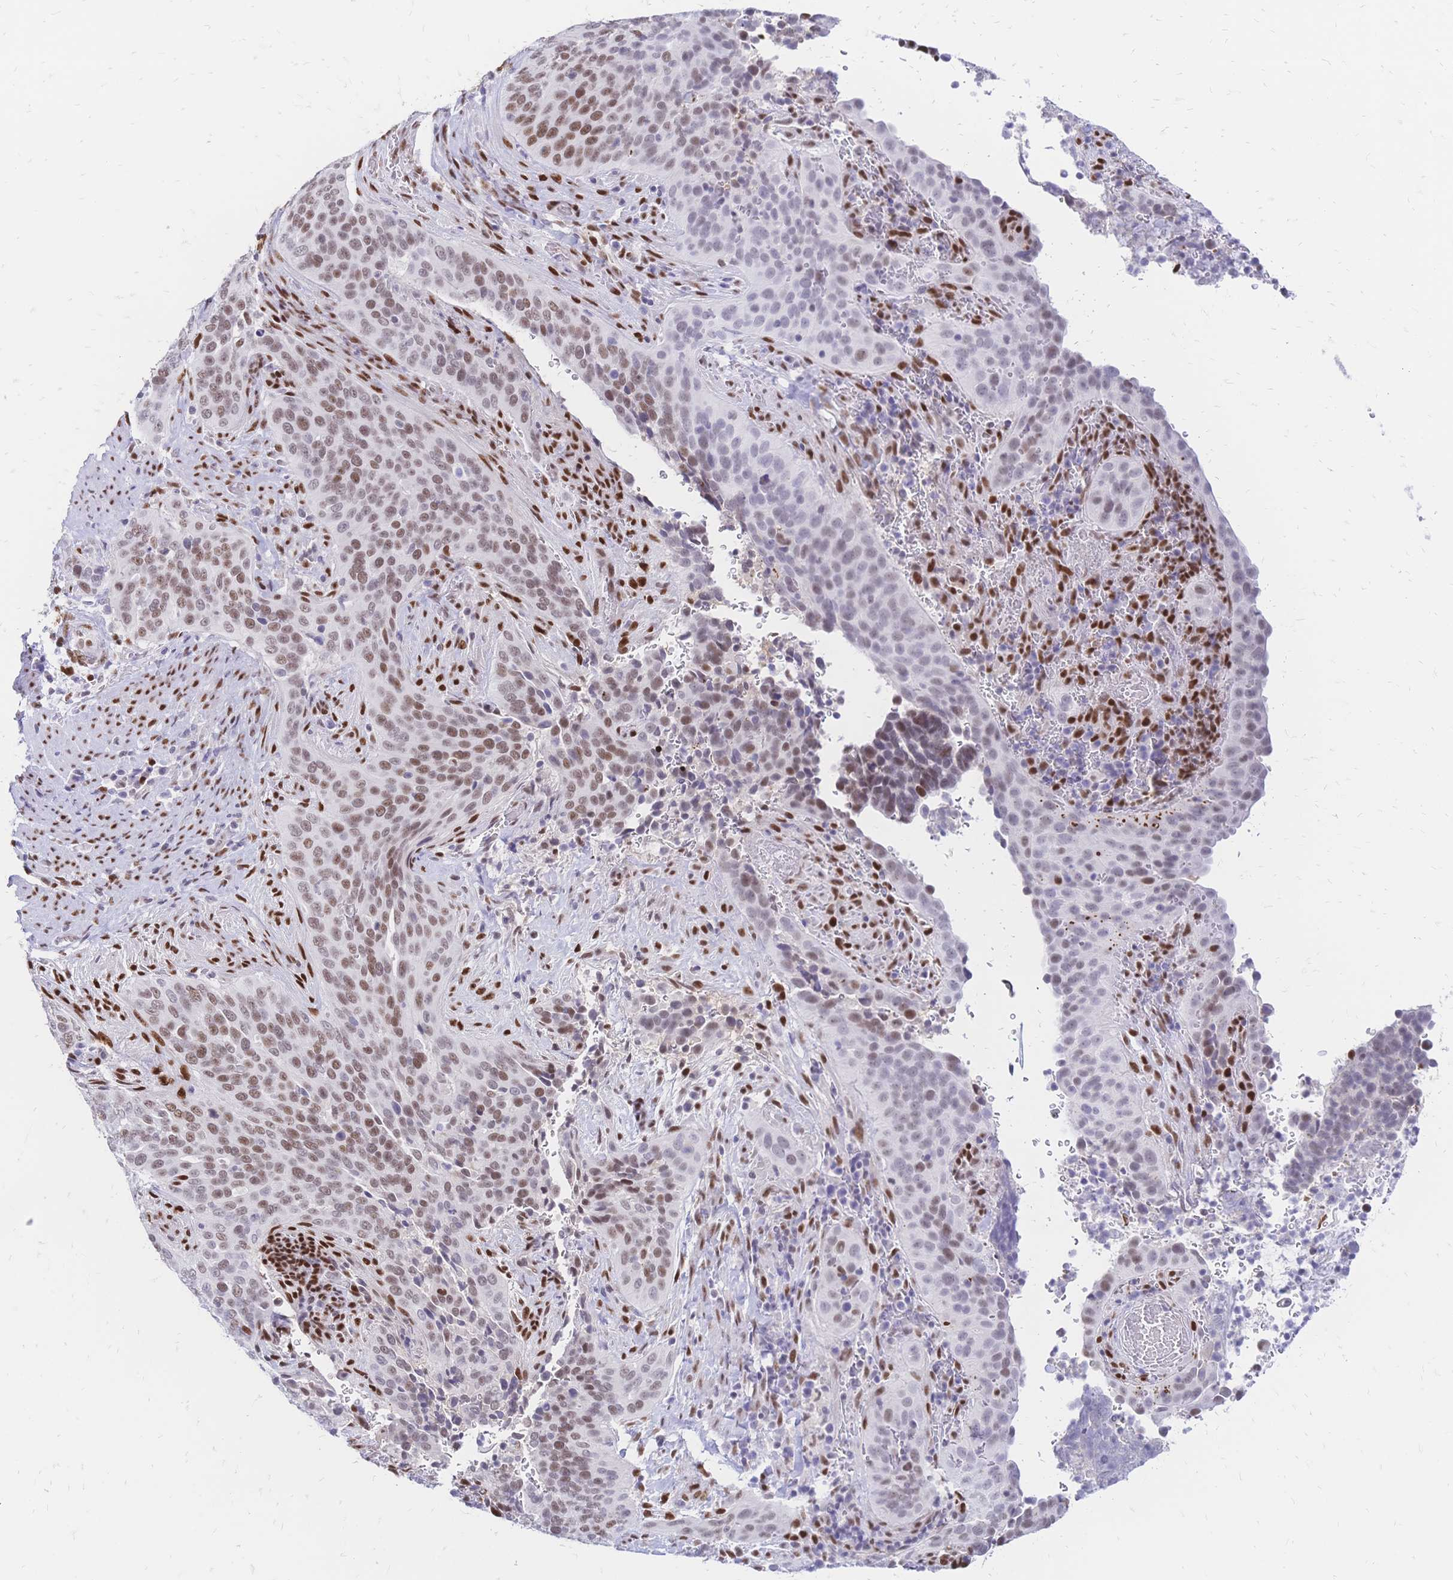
{"staining": {"intensity": "moderate", "quantity": "25%-75%", "location": "nuclear"}, "tissue": "cervical cancer", "cell_type": "Tumor cells", "image_type": "cancer", "snomed": [{"axis": "morphology", "description": "Squamous cell carcinoma, NOS"}, {"axis": "topography", "description": "Cervix"}], "caption": "Protein expression analysis of human squamous cell carcinoma (cervical) reveals moderate nuclear positivity in approximately 25%-75% of tumor cells.", "gene": "NFIC", "patient": {"sex": "female", "age": 38}}